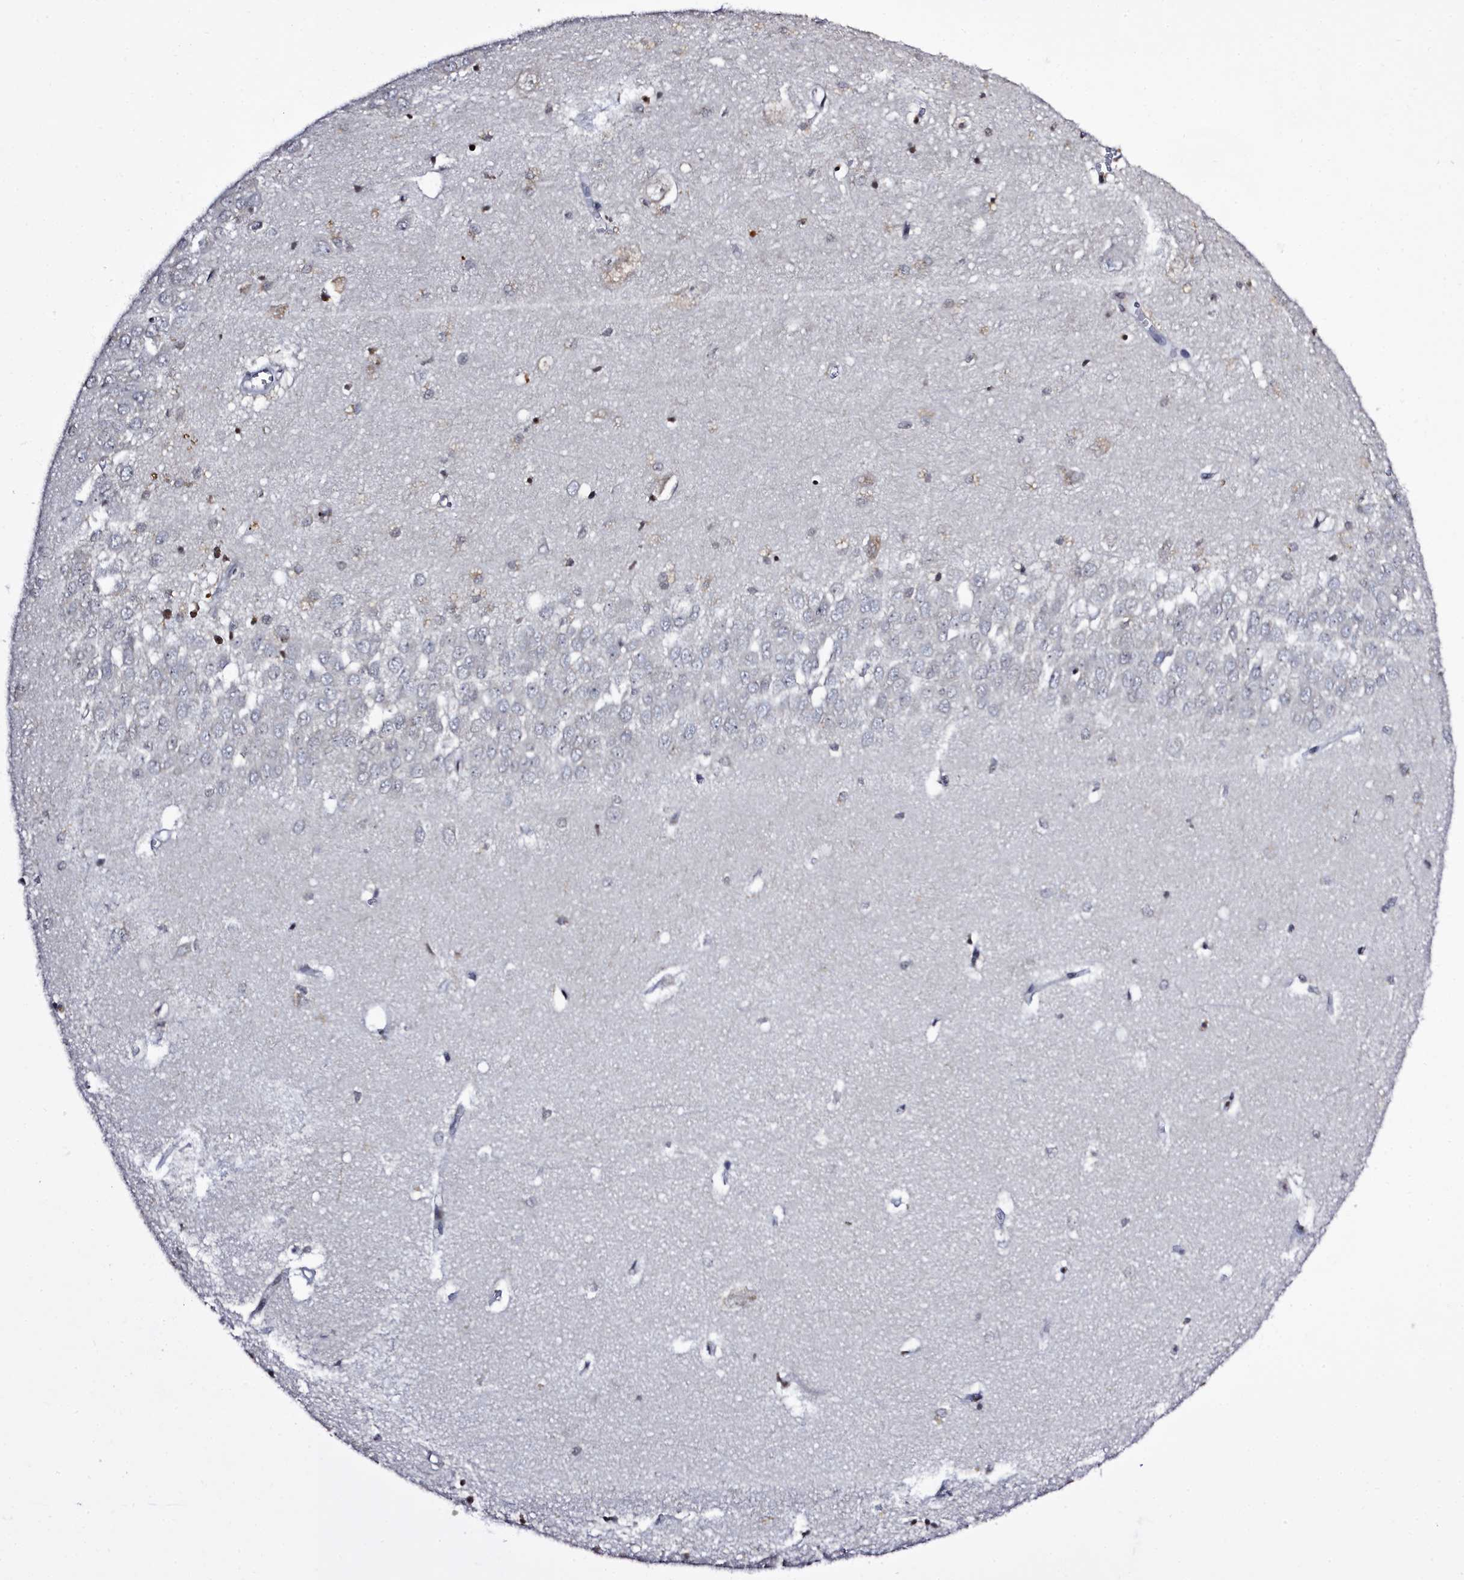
{"staining": {"intensity": "negative", "quantity": "none", "location": "none"}, "tissue": "hippocampus", "cell_type": "Glial cells", "image_type": "normal", "snomed": [{"axis": "morphology", "description": "Normal tissue, NOS"}, {"axis": "topography", "description": "Hippocampus"}], "caption": "An image of hippocampus stained for a protein shows no brown staining in glial cells. (Brightfield microscopy of DAB immunohistochemistry (IHC) at high magnification).", "gene": "FZD4", "patient": {"sex": "female", "age": 64}}